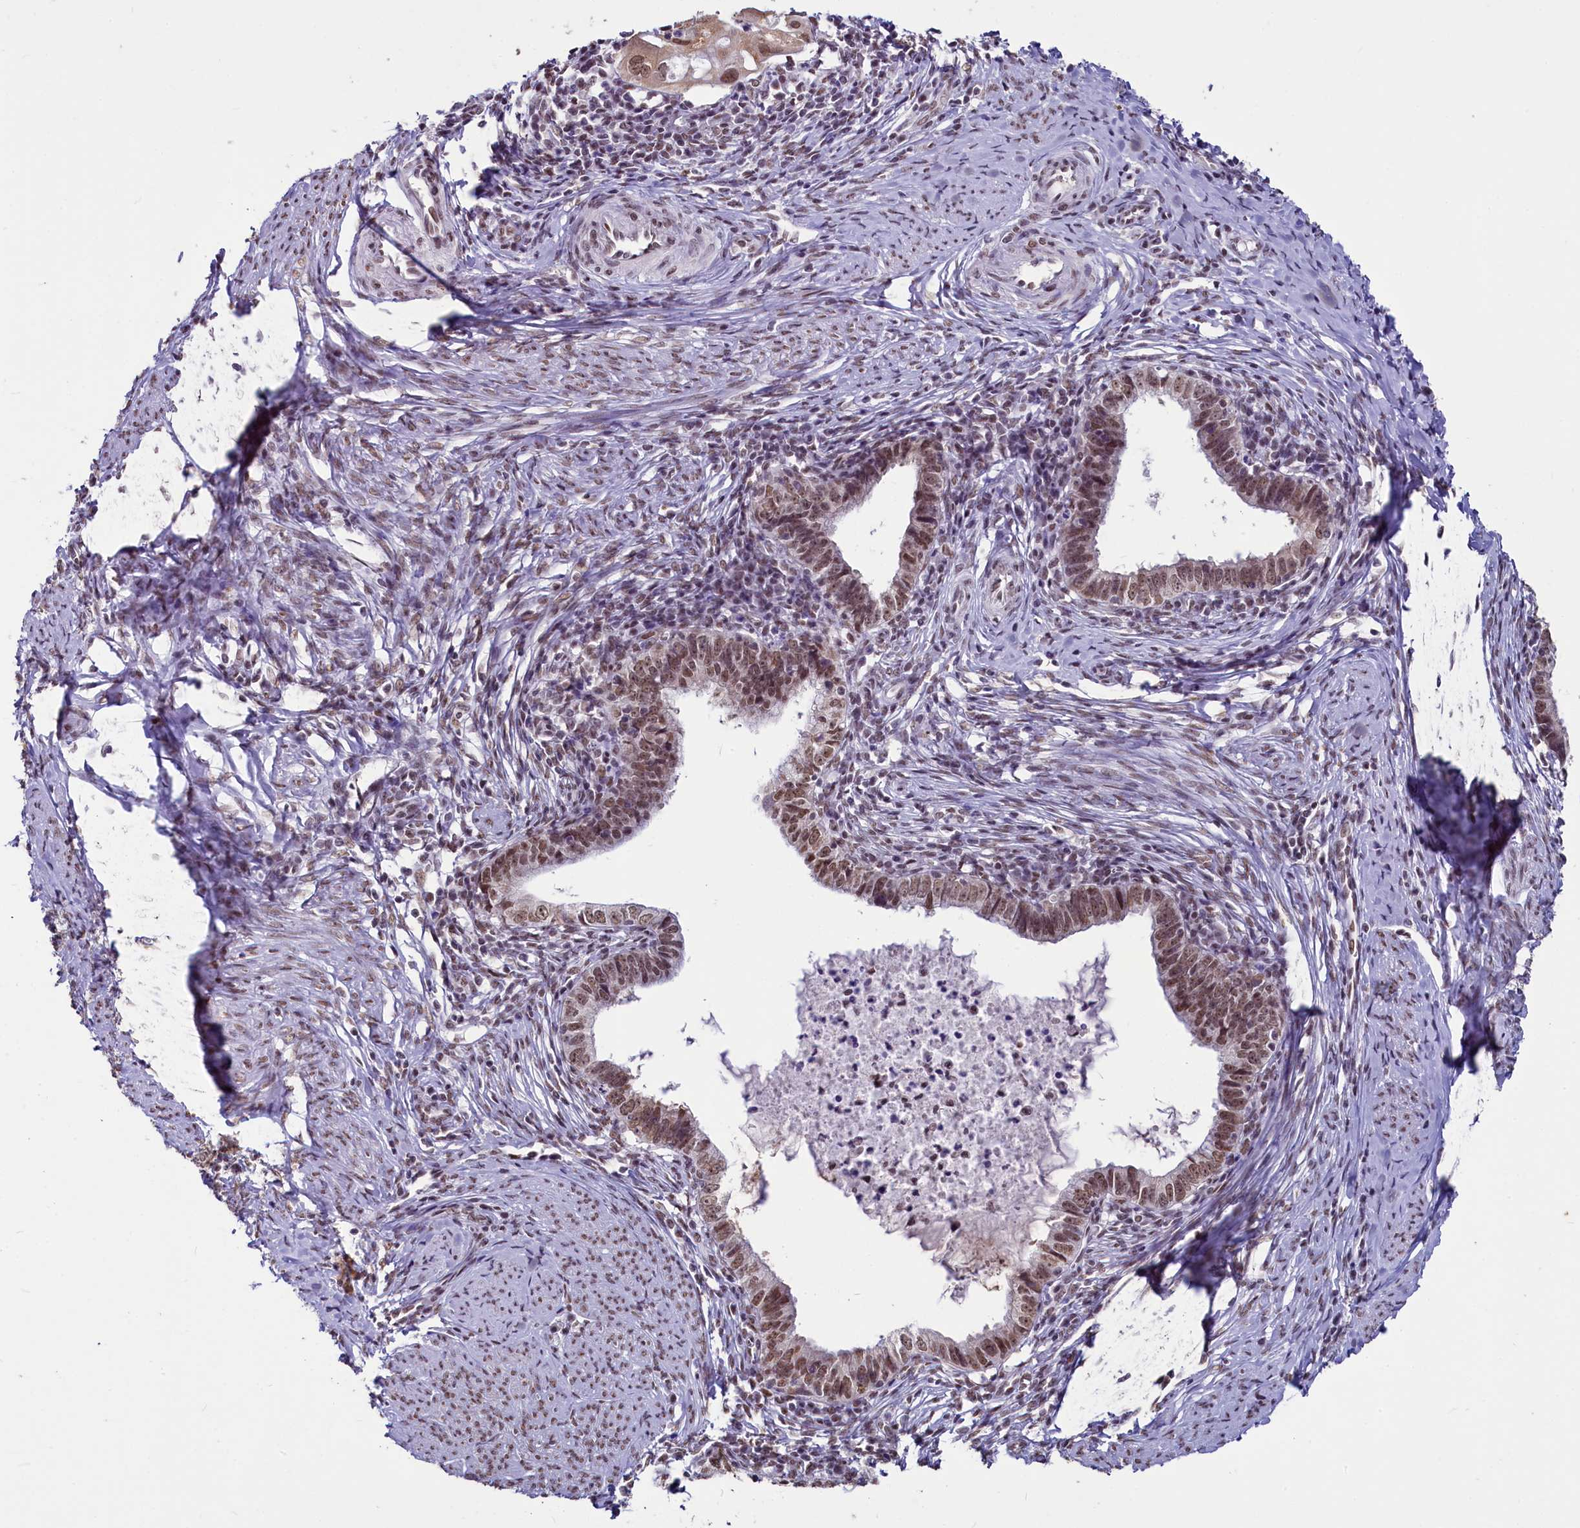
{"staining": {"intensity": "moderate", "quantity": ">75%", "location": "nuclear"}, "tissue": "cervical cancer", "cell_type": "Tumor cells", "image_type": "cancer", "snomed": [{"axis": "morphology", "description": "Adenocarcinoma, NOS"}, {"axis": "topography", "description": "Cervix"}], "caption": "Cervical cancer tissue shows moderate nuclear staining in approximately >75% of tumor cells", "gene": "PARPBP", "patient": {"sex": "female", "age": 36}}